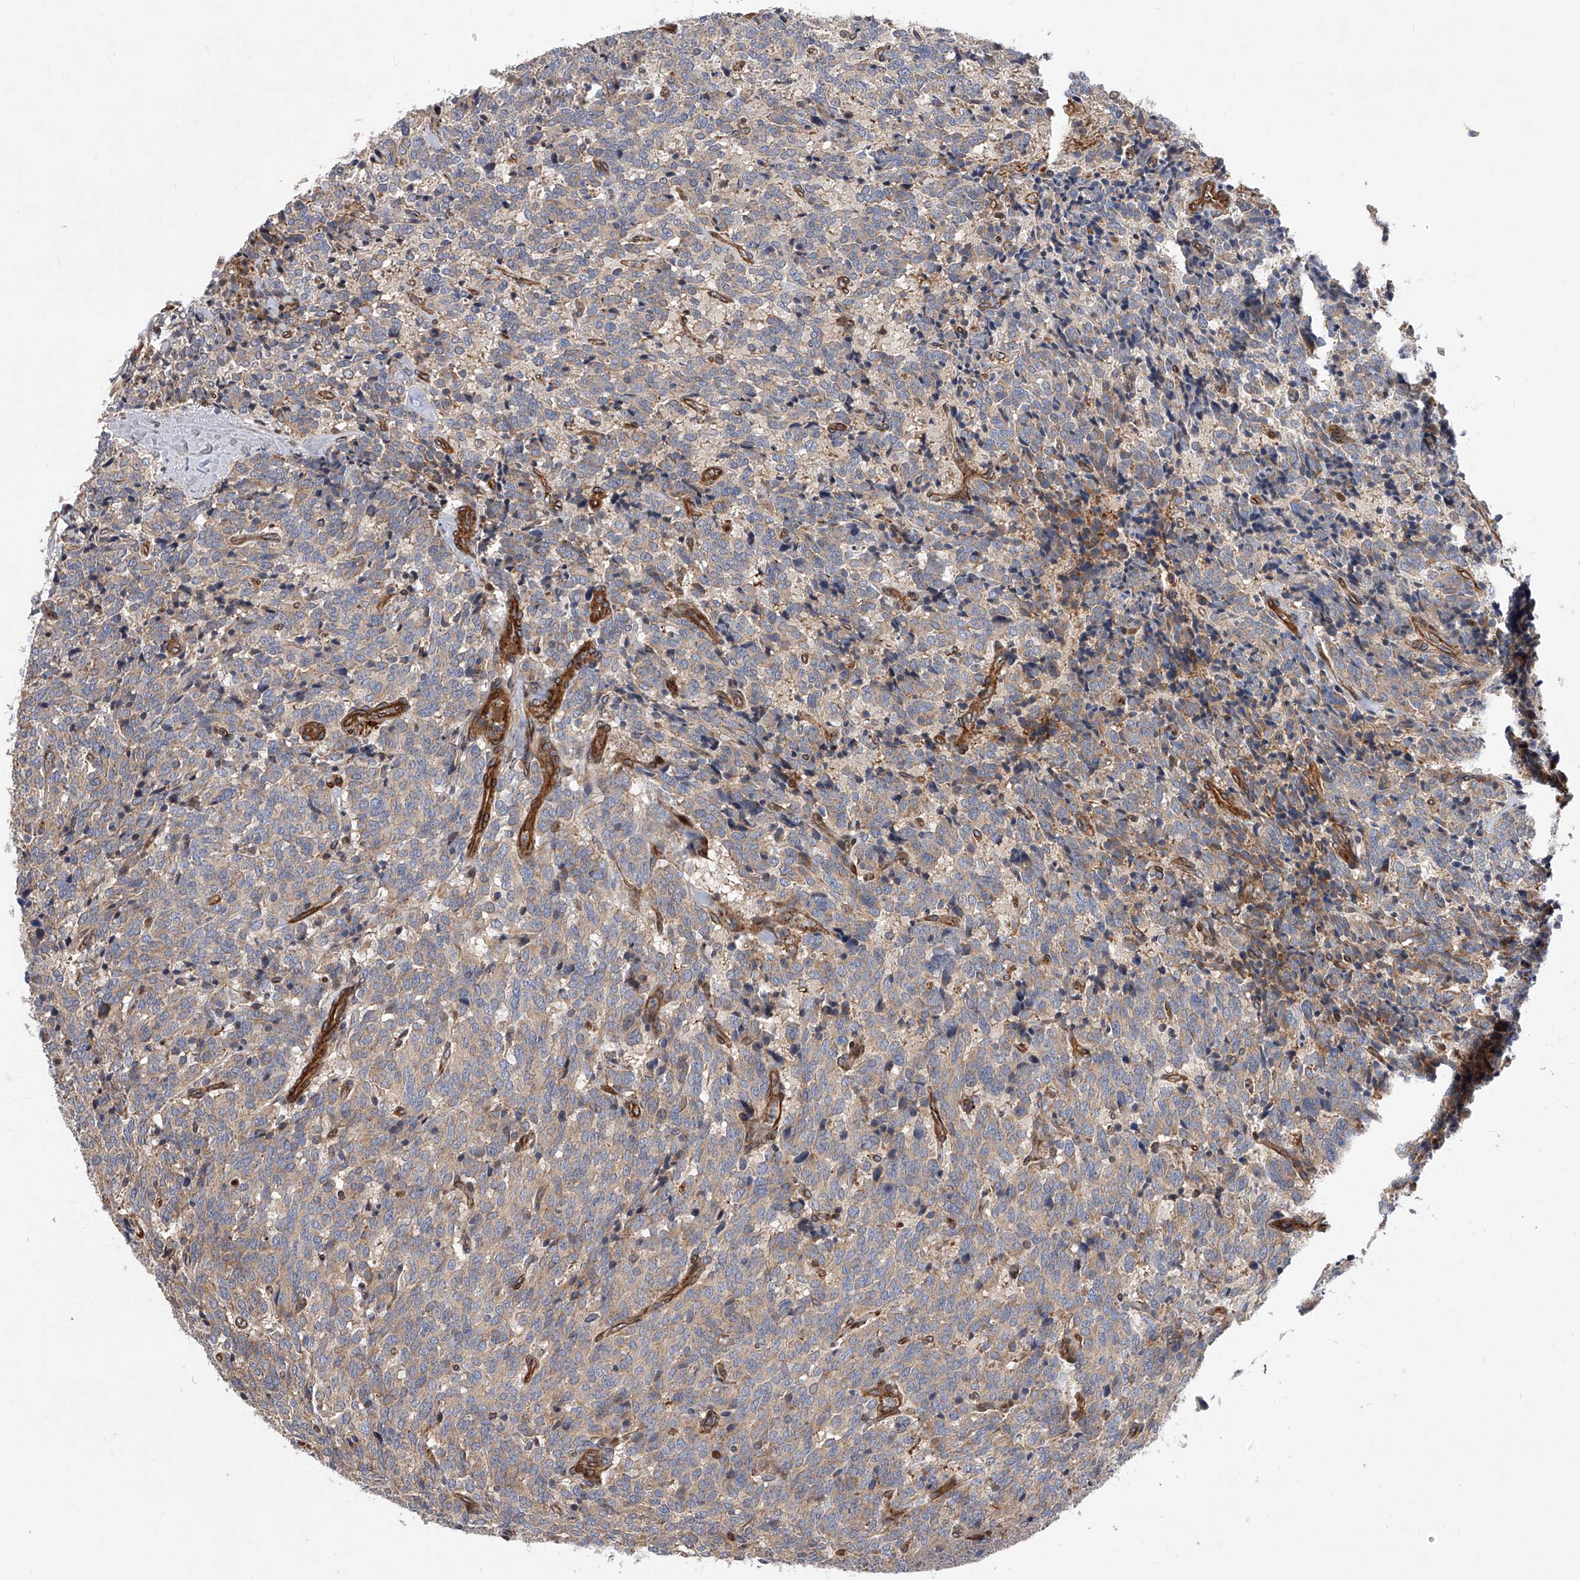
{"staining": {"intensity": "weak", "quantity": "25%-75%", "location": "cytoplasmic/membranous"}, "tissue": "carcinoid", "cell_type": "Tumor cells", "image_type": "cancer", "snomed": [{"axis": "morphology", "description": "Carcinoid, malignant, NOS"}, {"axis": "topography", "description": "Lung"}], "caption": "The photomicrograph displays staining of carcinoid, revealing weak cytoplasmic/membranous protein positivity (brown color) within tumor cells.", "gene": "PDSS2", "patient": {"sex": "female", "age": 46}}